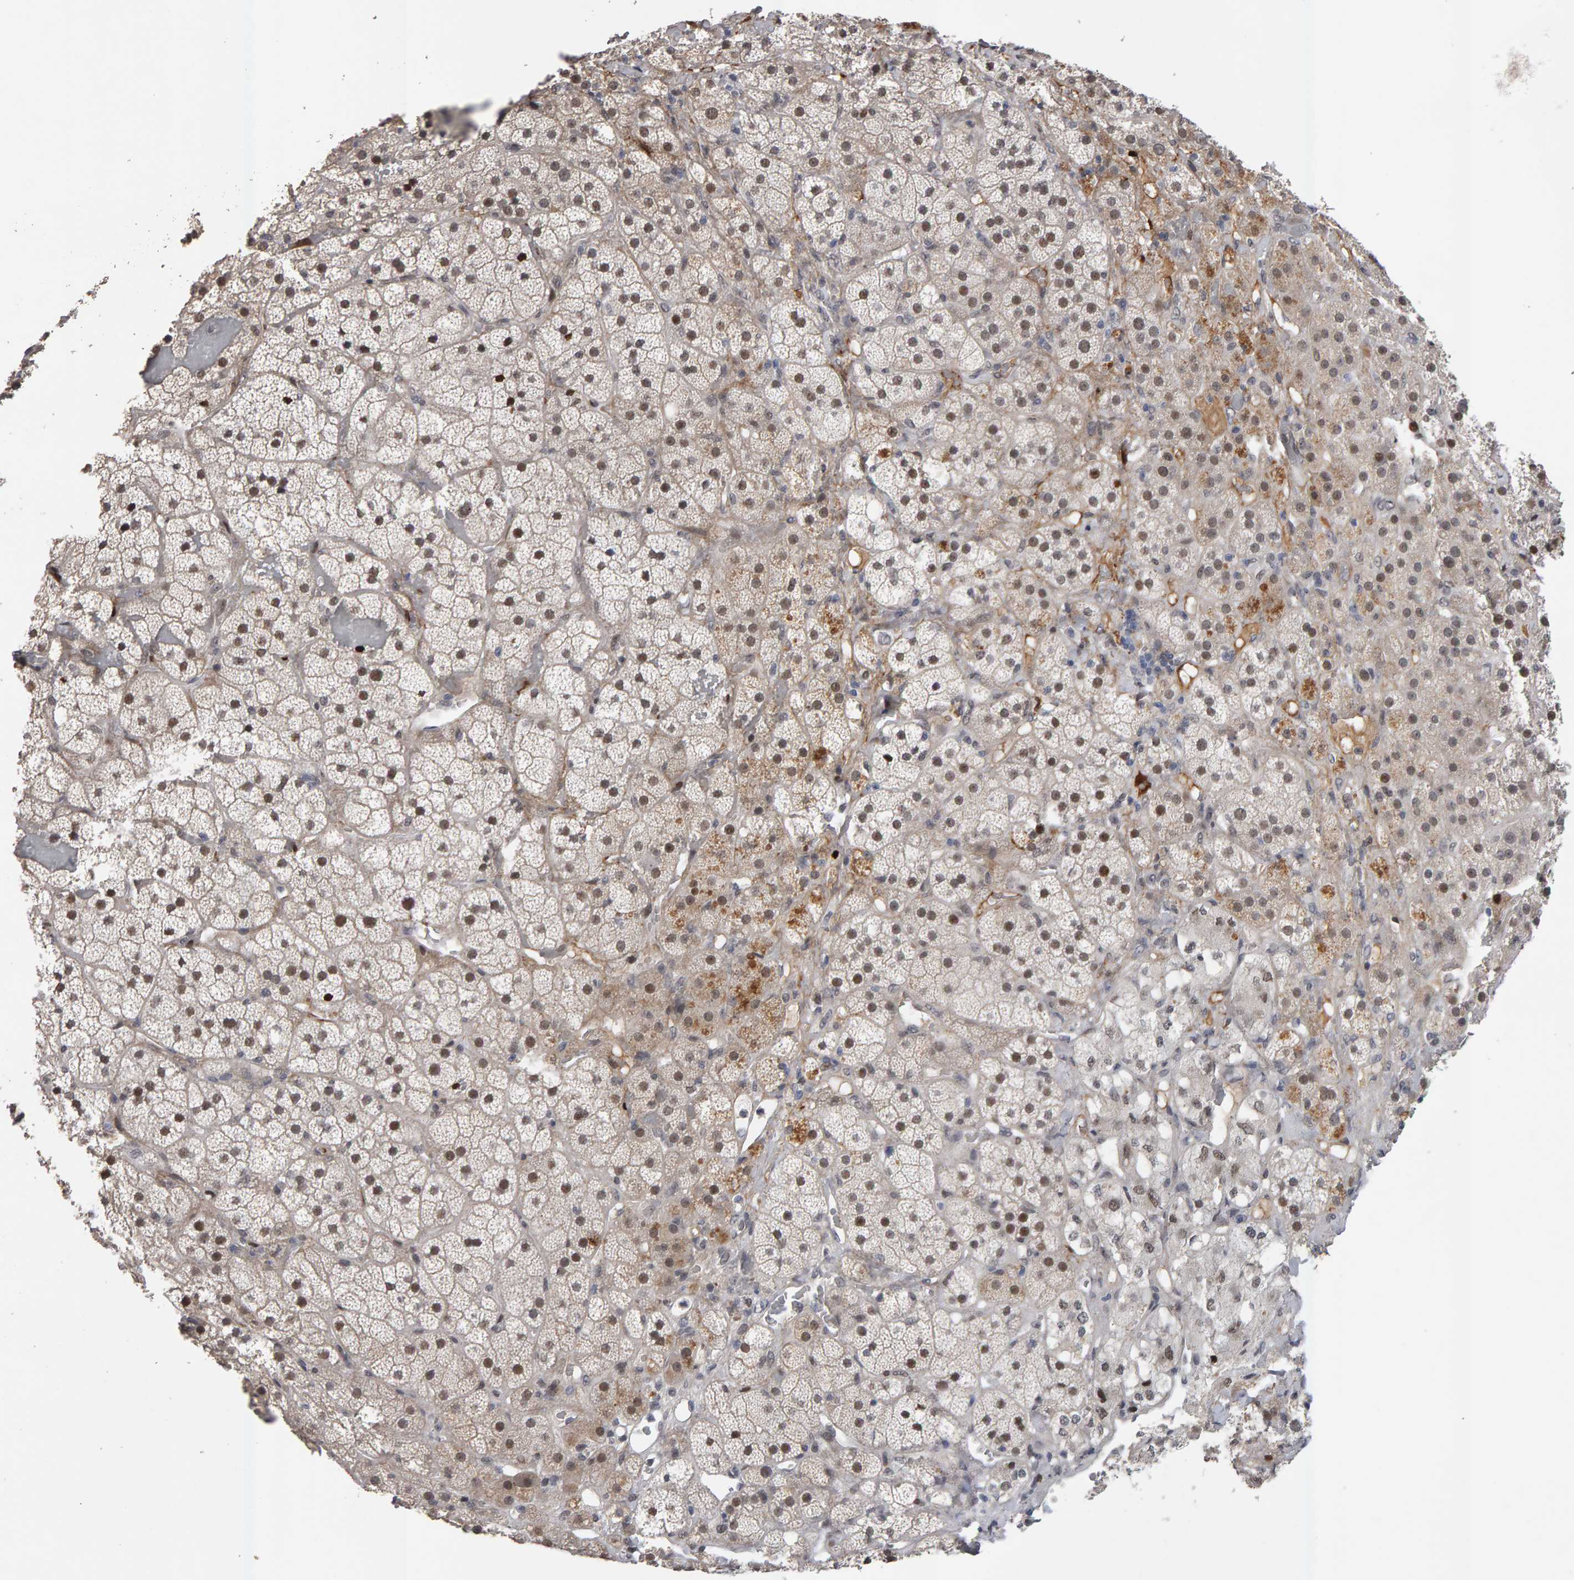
{"staining": {"intensity": "moderate", "quantity": ">75%", "location": "cytoplasmic/membranous,nuclear"}, "tissue": "adrenal gland", "cell_type": "Glandular cells", "image_type": "normal", "snomed": [{"axis": "morphology", "description": "Normal tissue, NOS"}, {"axis": "topography", "description": "Adrenal gland"}], "caption": "A micrograph of human adrenal gland stained for a protein exhibits moderate cytoplasmic/membranous,nuclear brown staining in glandular cells.", "gene": "IPO8", "patient": {"sex": "male", "age": 57}}